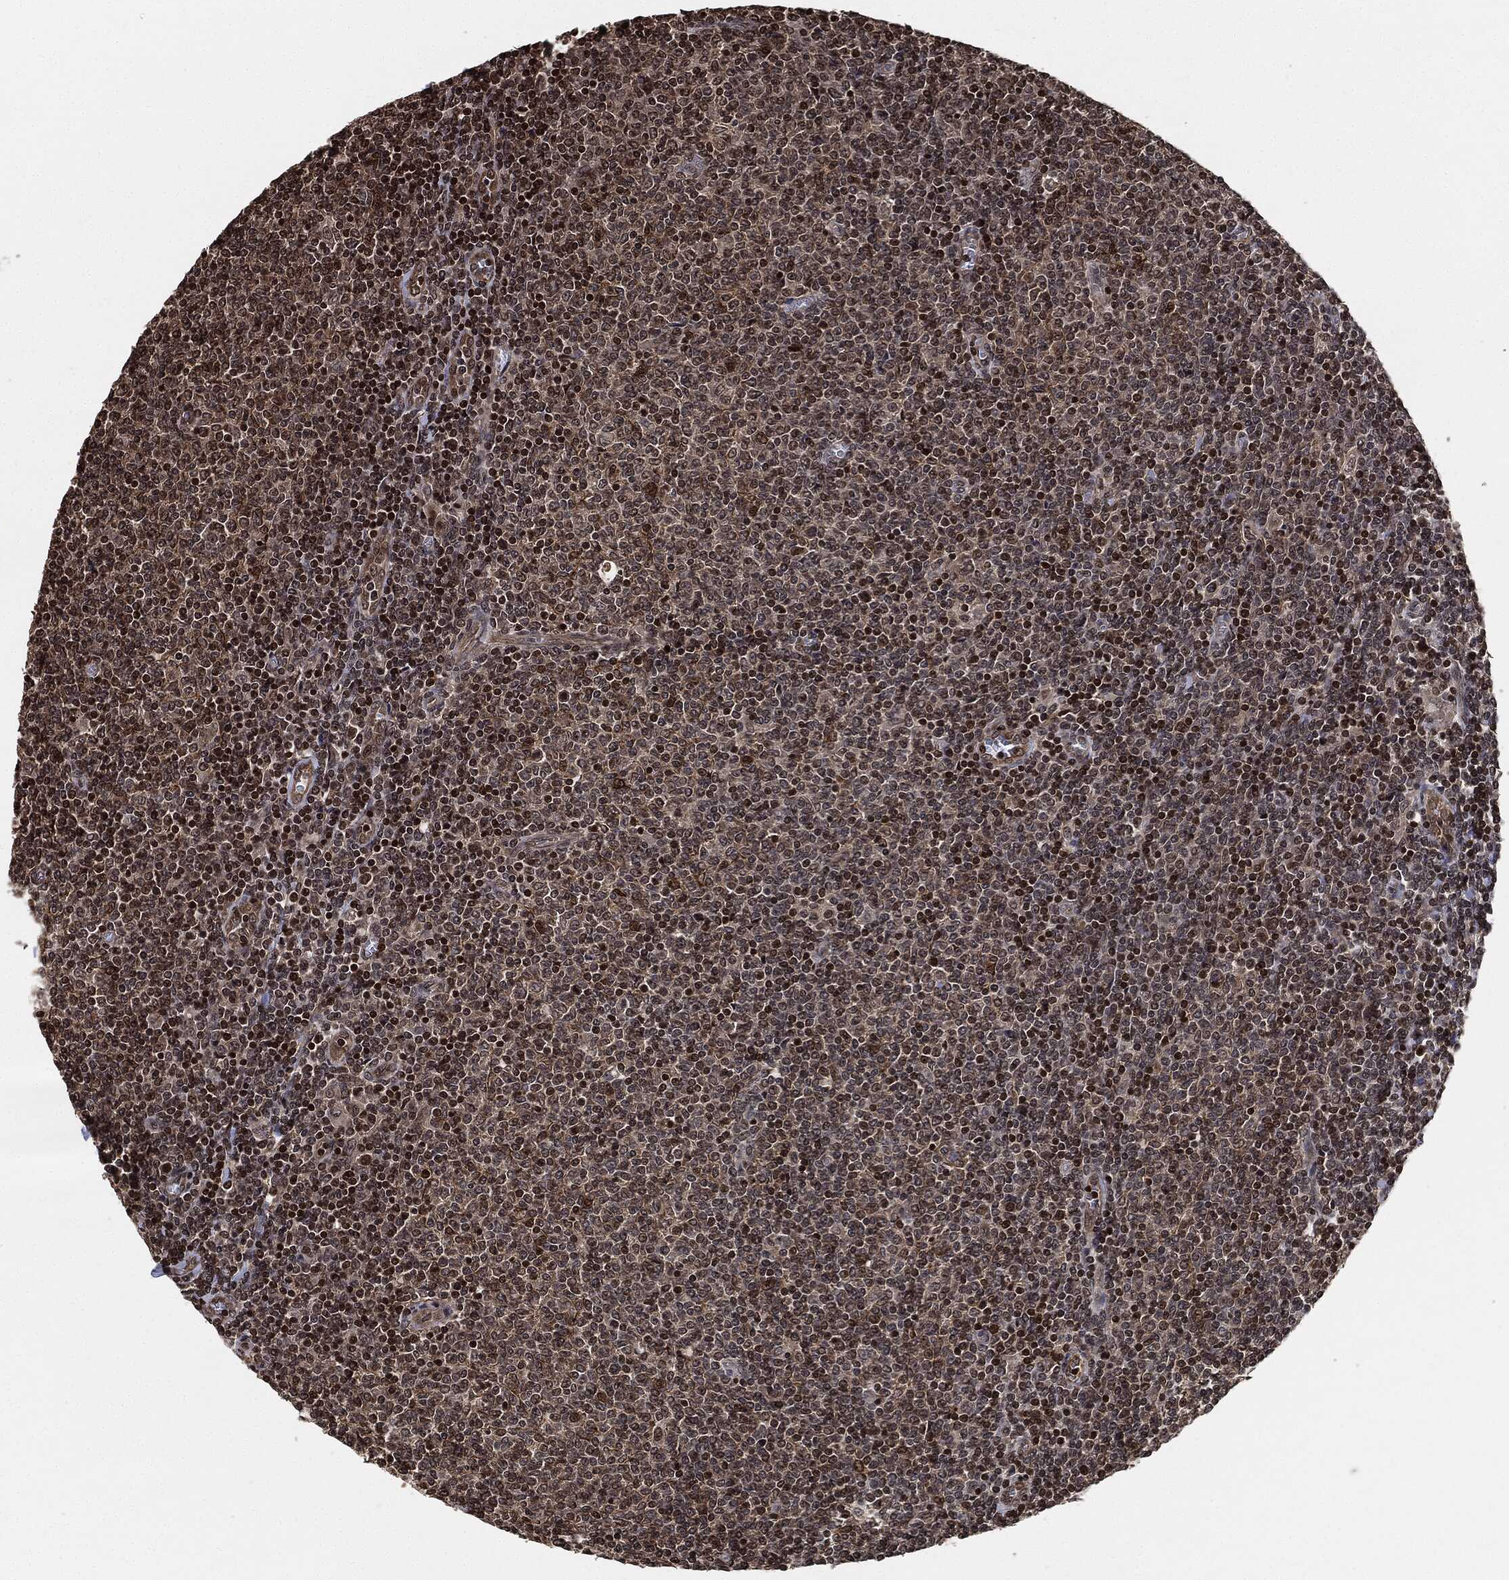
{"staining": {"intensity": "moderate", "quantity": ">75%", "location": "nuclear"}, "tissue": "lymphoma", "cell_type": "Tumor cells", "image_type": "cancer", "snomed": [{"axis": "morphology", "description": "Malignant lymphoma, non-Hodgkin's type, Low grade"}, {"axis": "topography", "description": "Lymph node"}], "caption": "This image demonstrates IHC staining of low-grade malignant lymphoma, non-Hodgkin's type, with medium moderate nuclear expression in approximately >75% of tumor cells.", "gene": "PDK1", "patient": {"sex": "male", "age": 52}}